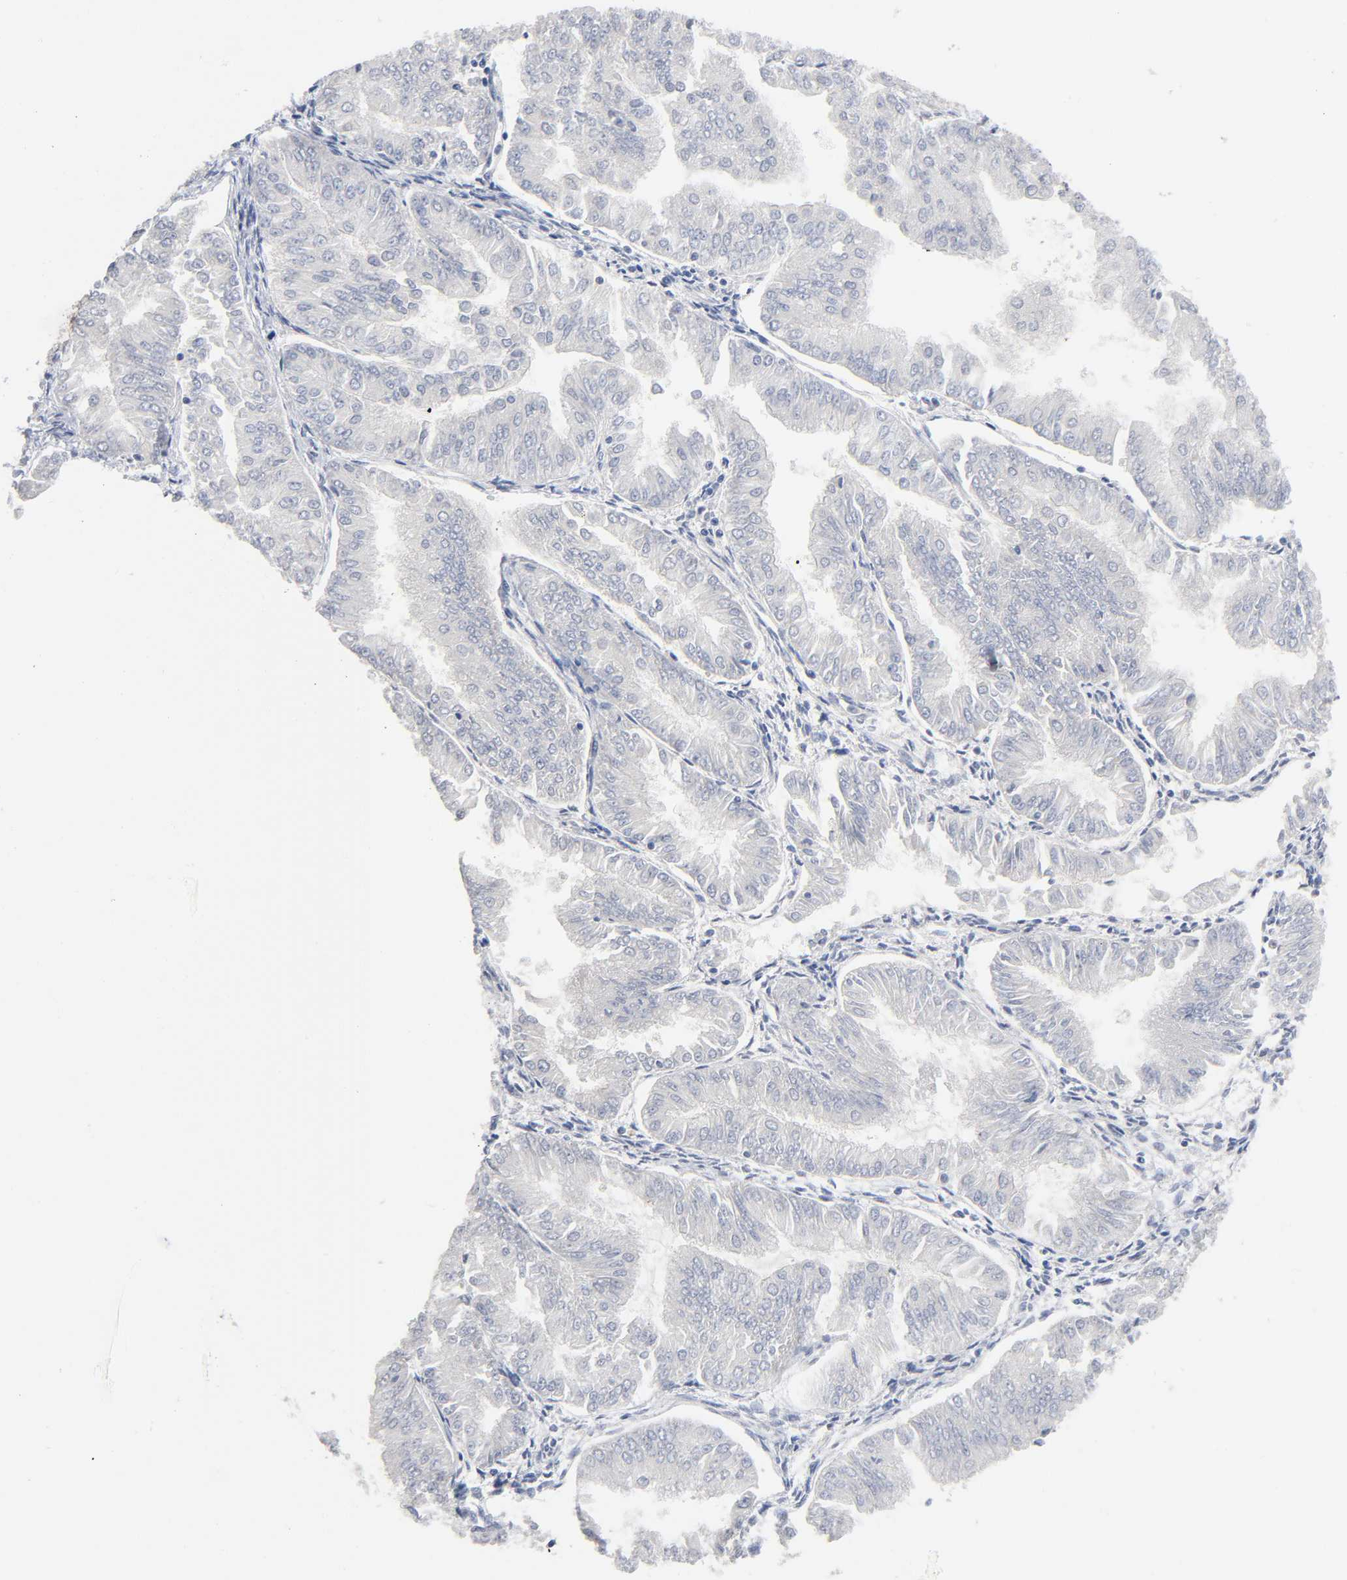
{"staining": {"intensity": "weak", "quantity": "<25%", "location": "cytoplasmic/membranous"}, "tissue": "endometrial cancer", "cell_type": "Tumor cells", "image_type": "cancer", "snomed": [{"axis": "morphology", "description": "Adenocarcinoma, NOS"}, {"axis": "topography", "description": "Endometrium"}], "caption": "Immunohistochemistry of human adenocarcinoma (endometrial) reveals no expression in tumor cells.", "gene": "ZNF384", "patient": {"sex": "female", "age": 53}}